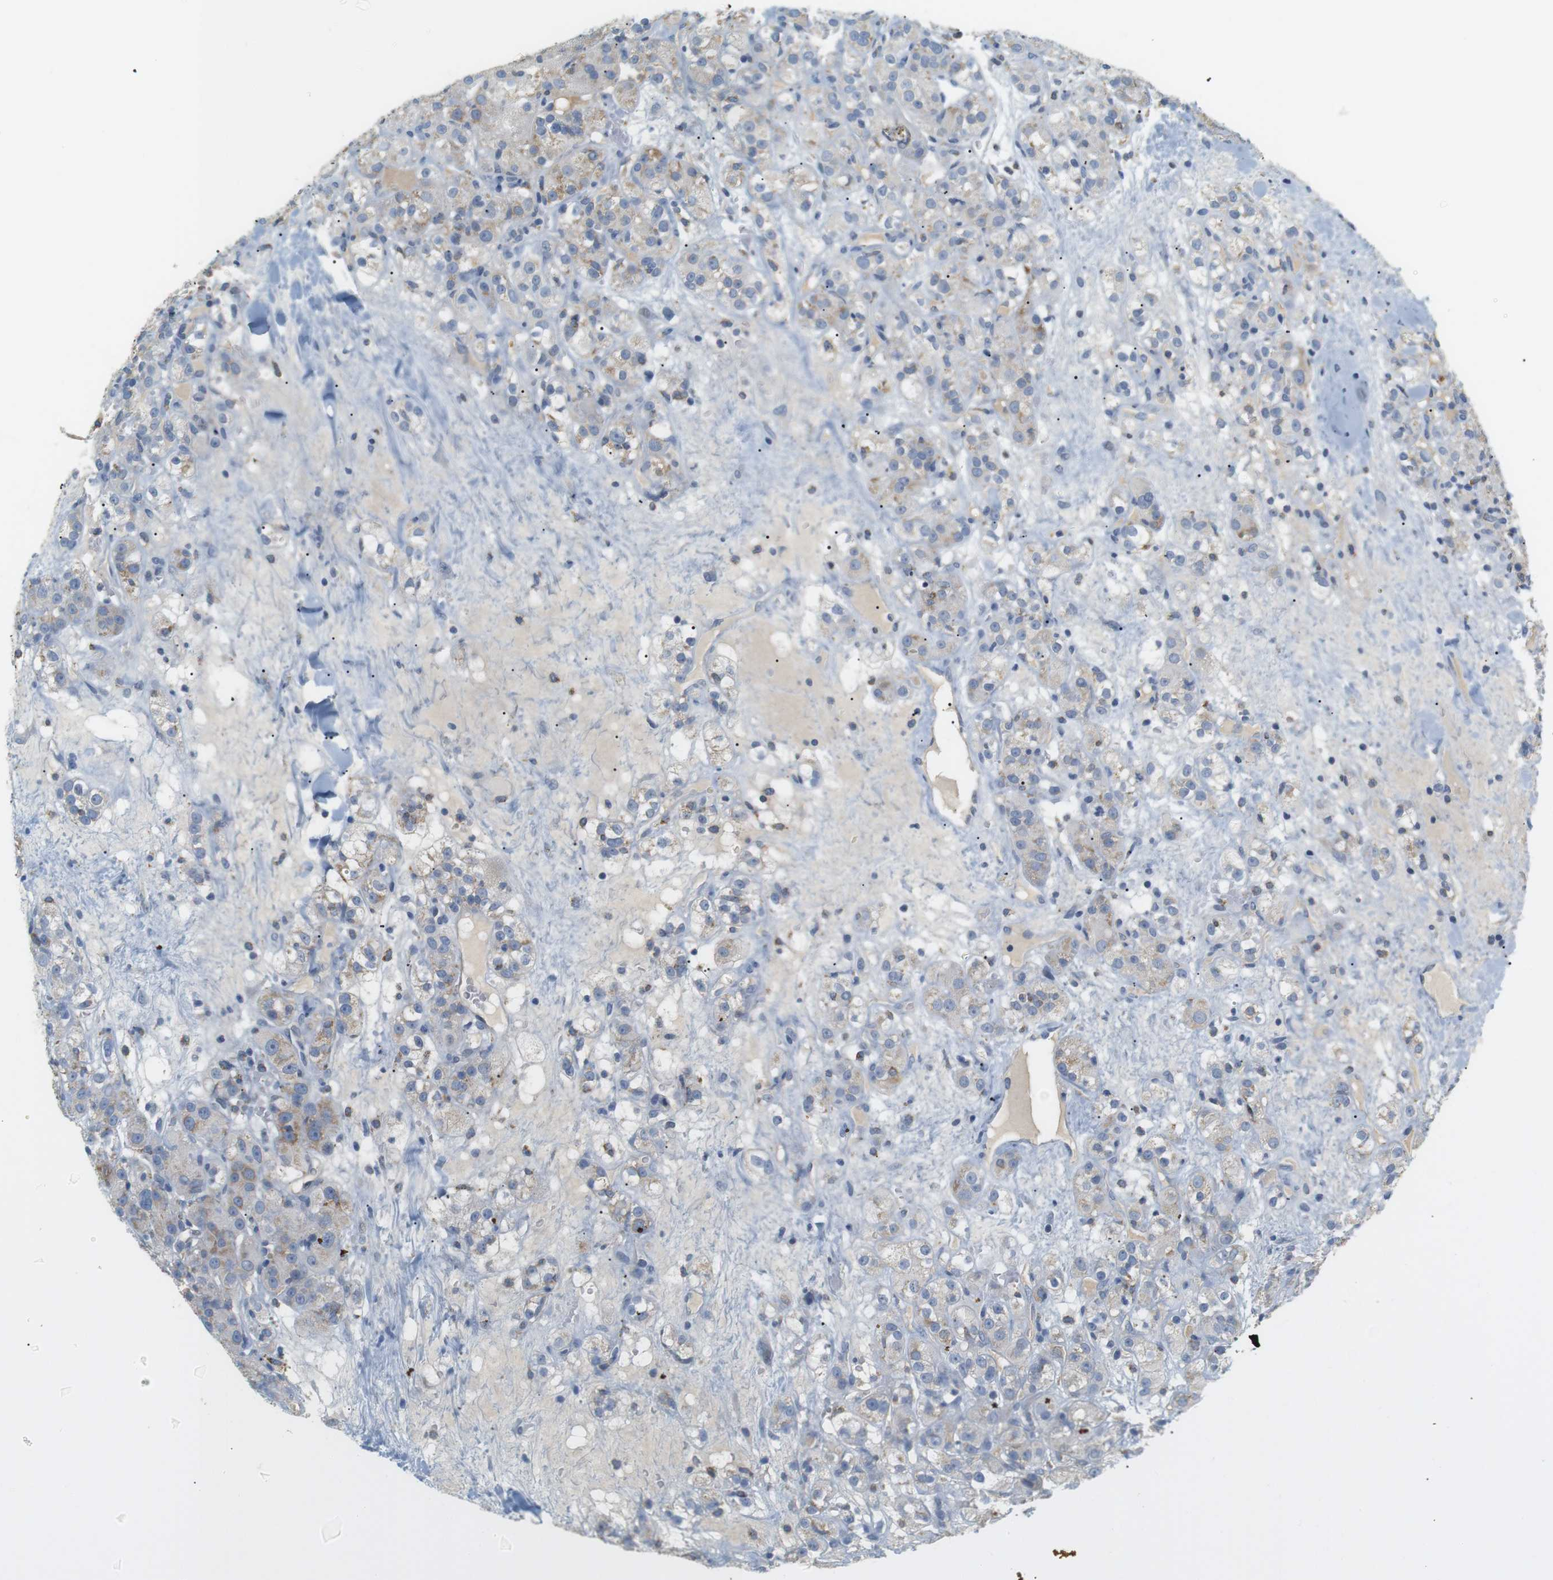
{"staining": {"intensity": "weak", "quantity": "25%-75%", "location": "cytoplasmic/membranous"}, "tissue": "renal cancer", "cell_type": "Tumor cells", "image_type": "cancer", "snomed": [{"axis": "morphology", "description": "Normal tissue, NOS"}, {"axis": "morphology", "description": "Adenocarcinoma, NOS"}, {"axis": "topography", "description": "Kidney"}], "caption": "Immunohistochemistry (IHC) (DAB) staining of human renal cancer displays weak cytoplasmic/membranous protein staining in about 25%-75% of tumor cells.", "gene": "CD300E", "patient": {"sex": "male", "age": 61}}